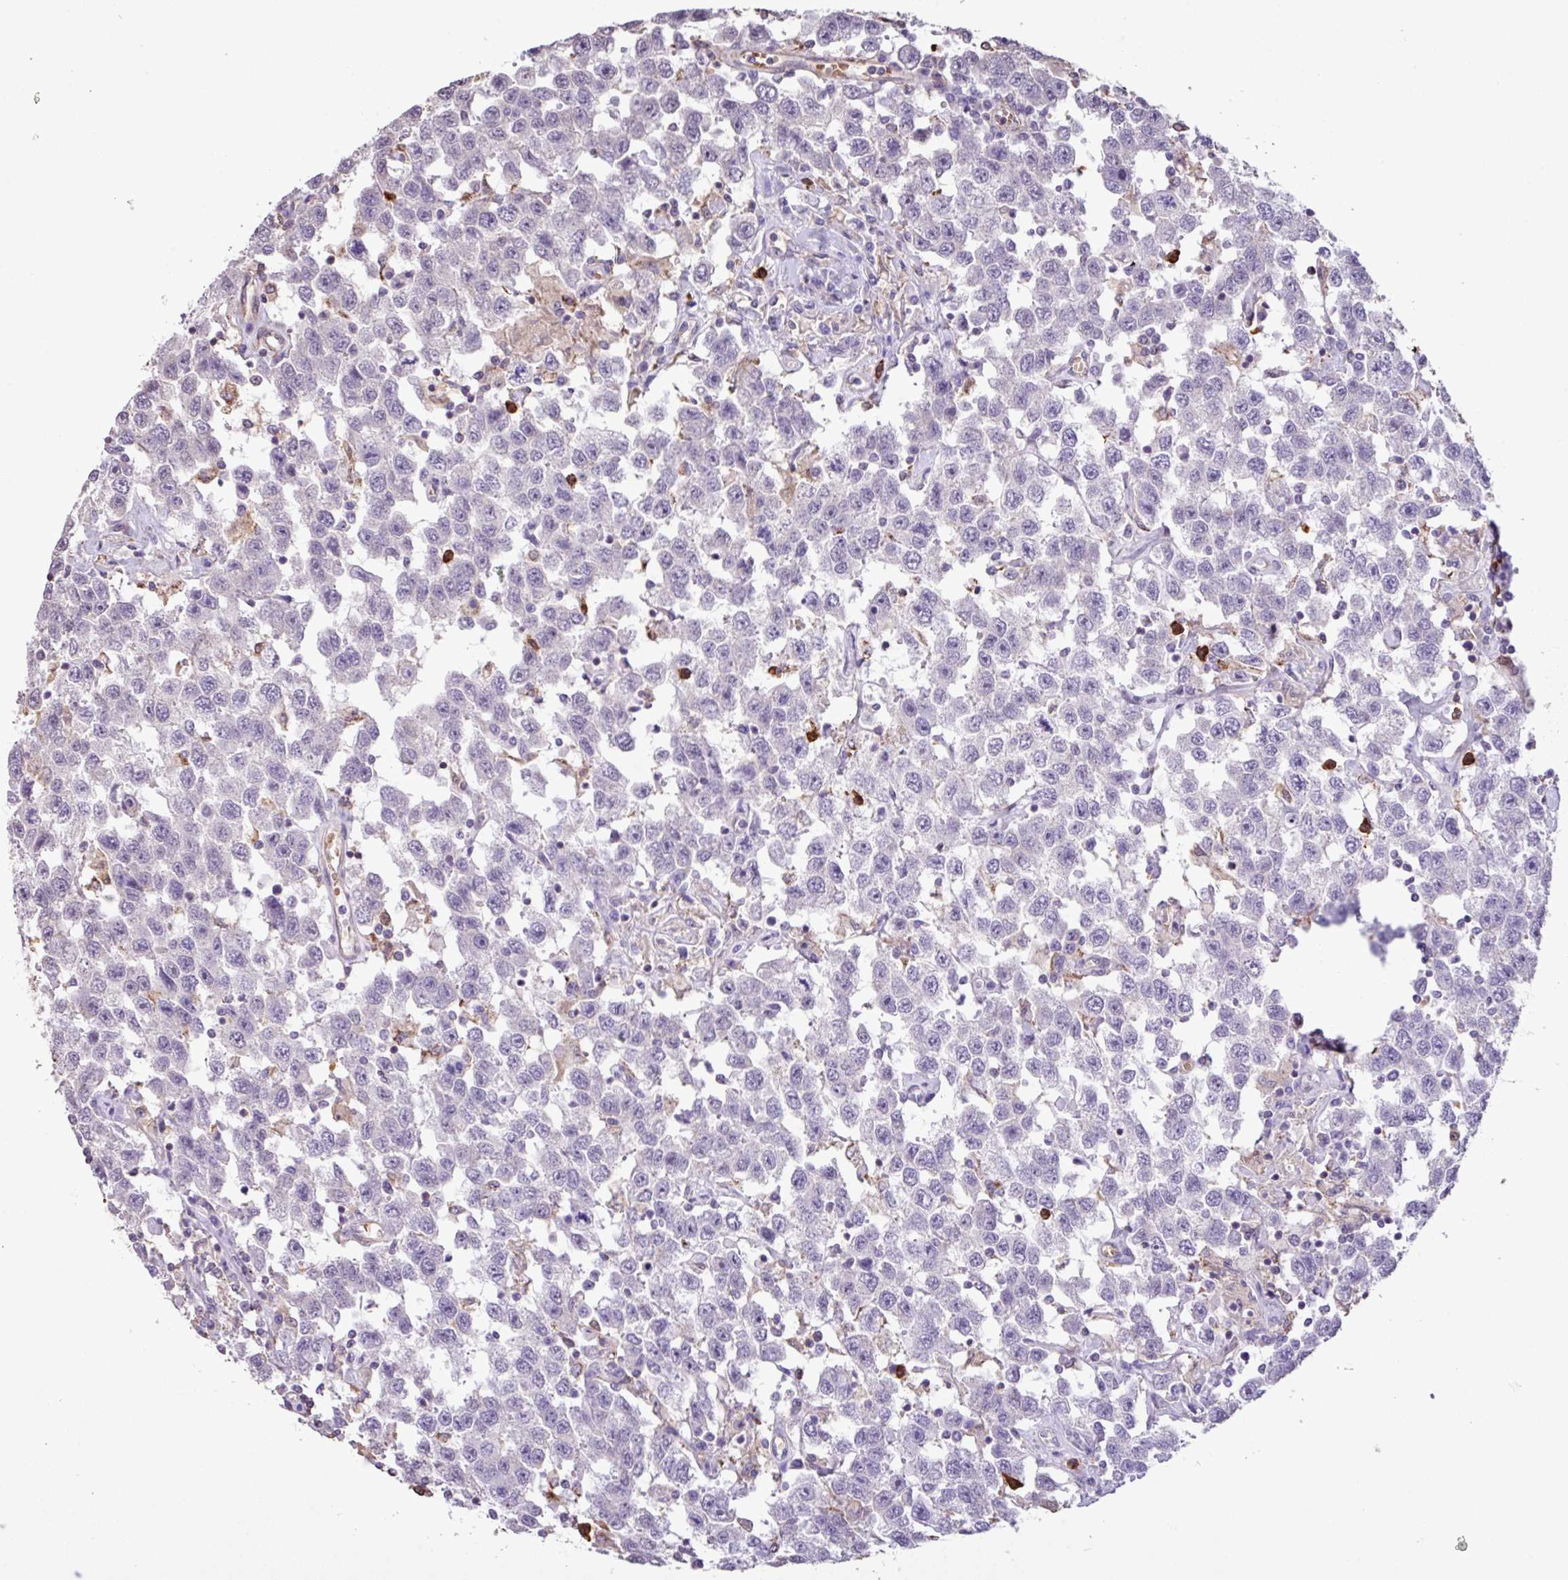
{"staining": {"intensity": "negative", "quantity": "none", "location": "none"}, "tissue": "testis cancer", "cell_type": "Tumor cells", "image_type": "cancer", "snomed": [{"axis": "morphology", "description": "Seminoma, NOS"}, {"axis": "topography", "description": "Testis"}], "caption": "Photomicrograph shows no protein positivity in tumor cells of testis cancer (seminoma) tissue.", "gene": "CHST11", "patient": {"sex": "male", "age": 41}}